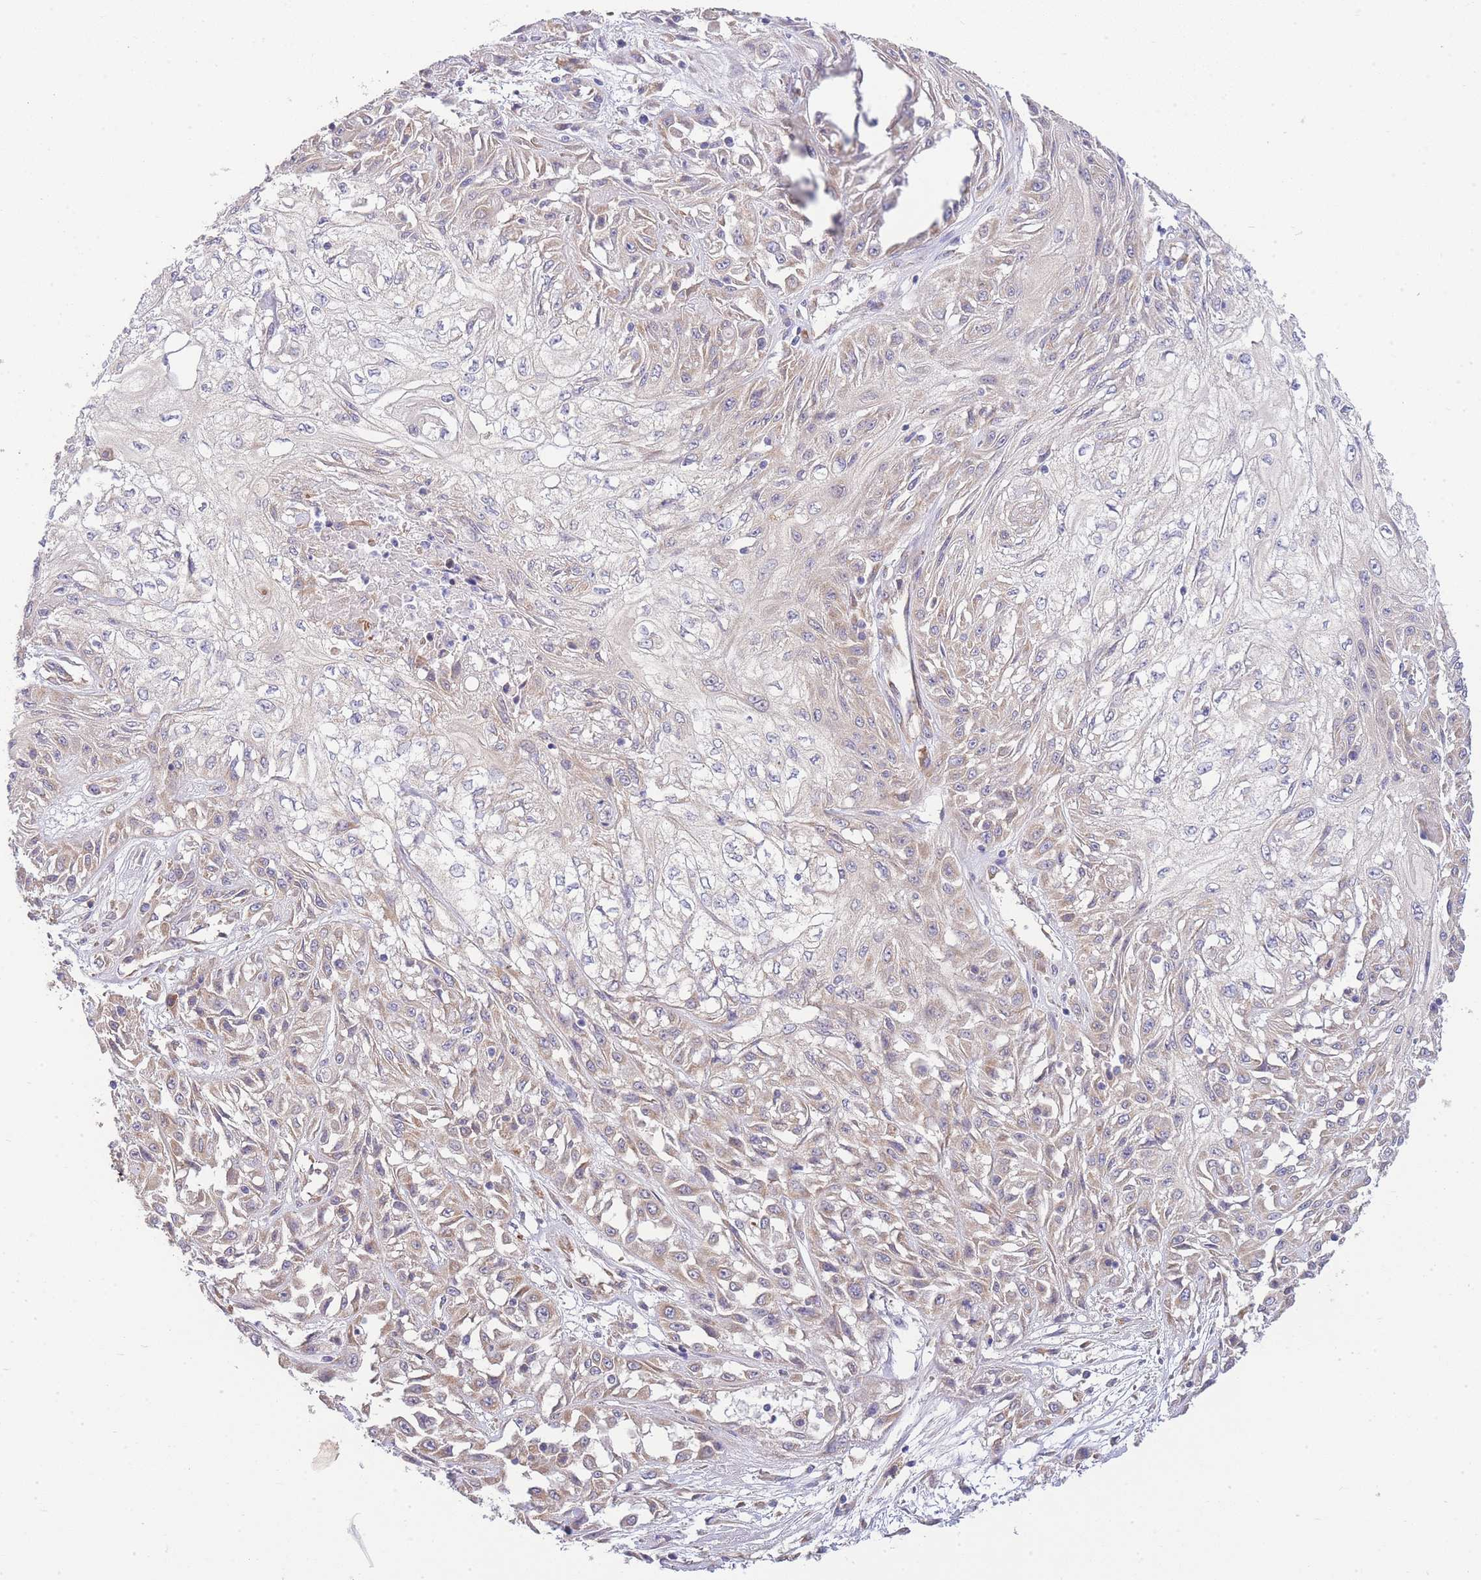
{"staining": {"intensity": "weak", "quantity": ">75%", "location": "cytoplasmic/membranous"}, "tissue": "skin cancer", "cell_type": "Tumor cells", "image_type": "cancer", "snomed": [{"axis": "morphology", "description": "Squamous cell carcinoma, NOS"}, {"axis": "morphology", "description": "Squamous cell carcinoma, metastatic, NOS"}, {"axis": "topography", "description": "Skin"}, {"axis": "topography", "description": "Lymph node"}], "caption": "The image exhibits immunohistochemical staining of skin cancer. There is weak cytoplasmic/membranous expression is seen in approximately >75% of tumor cells.", "gene": "BEX1", "patient": {"sex": "male", "age": 75}}